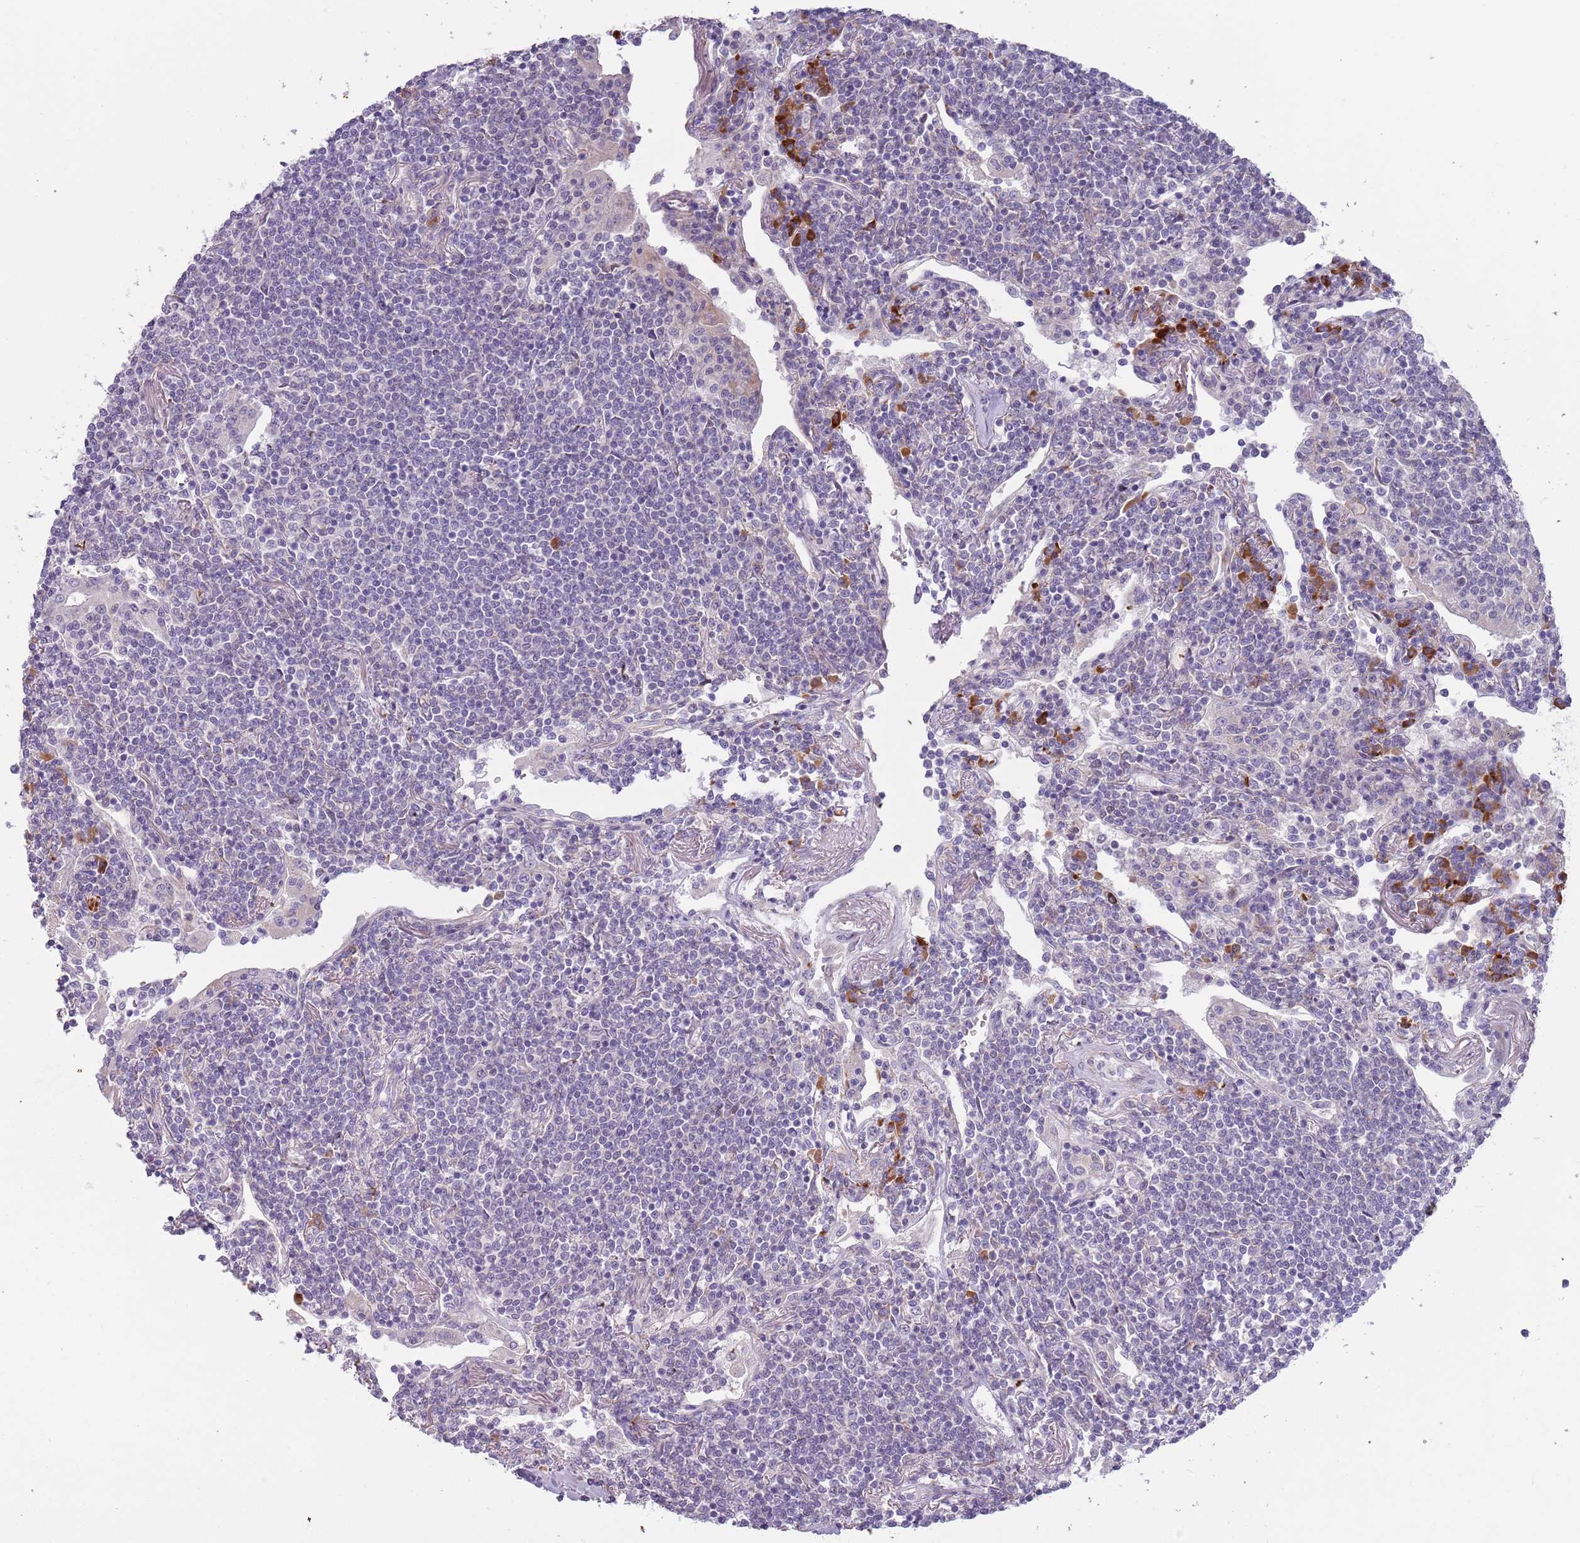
{"staining": {"intensity": "negative", "quantity": "none", "location": "none"}, "tissue": "lymphoma", "cell_type": "Tumor cells", "image_type": "cancer", "snomed": [{"axis": "morphology", "description": "Malignant lymphoma, non-Hodgkin's type, Low grade"}, {"axis": "topography", "description": "Lung"}], "caption": "Tumor cells are negative for brown protein staining in low-grade malignant lymphoma, non-Hodgkin's type. (Brightfield microscopy of DAB (3,3'-diaminobenzidine) IHC at high magnification).", "gene": "LTB", "patient": {"sex": "female", "age": 71}}